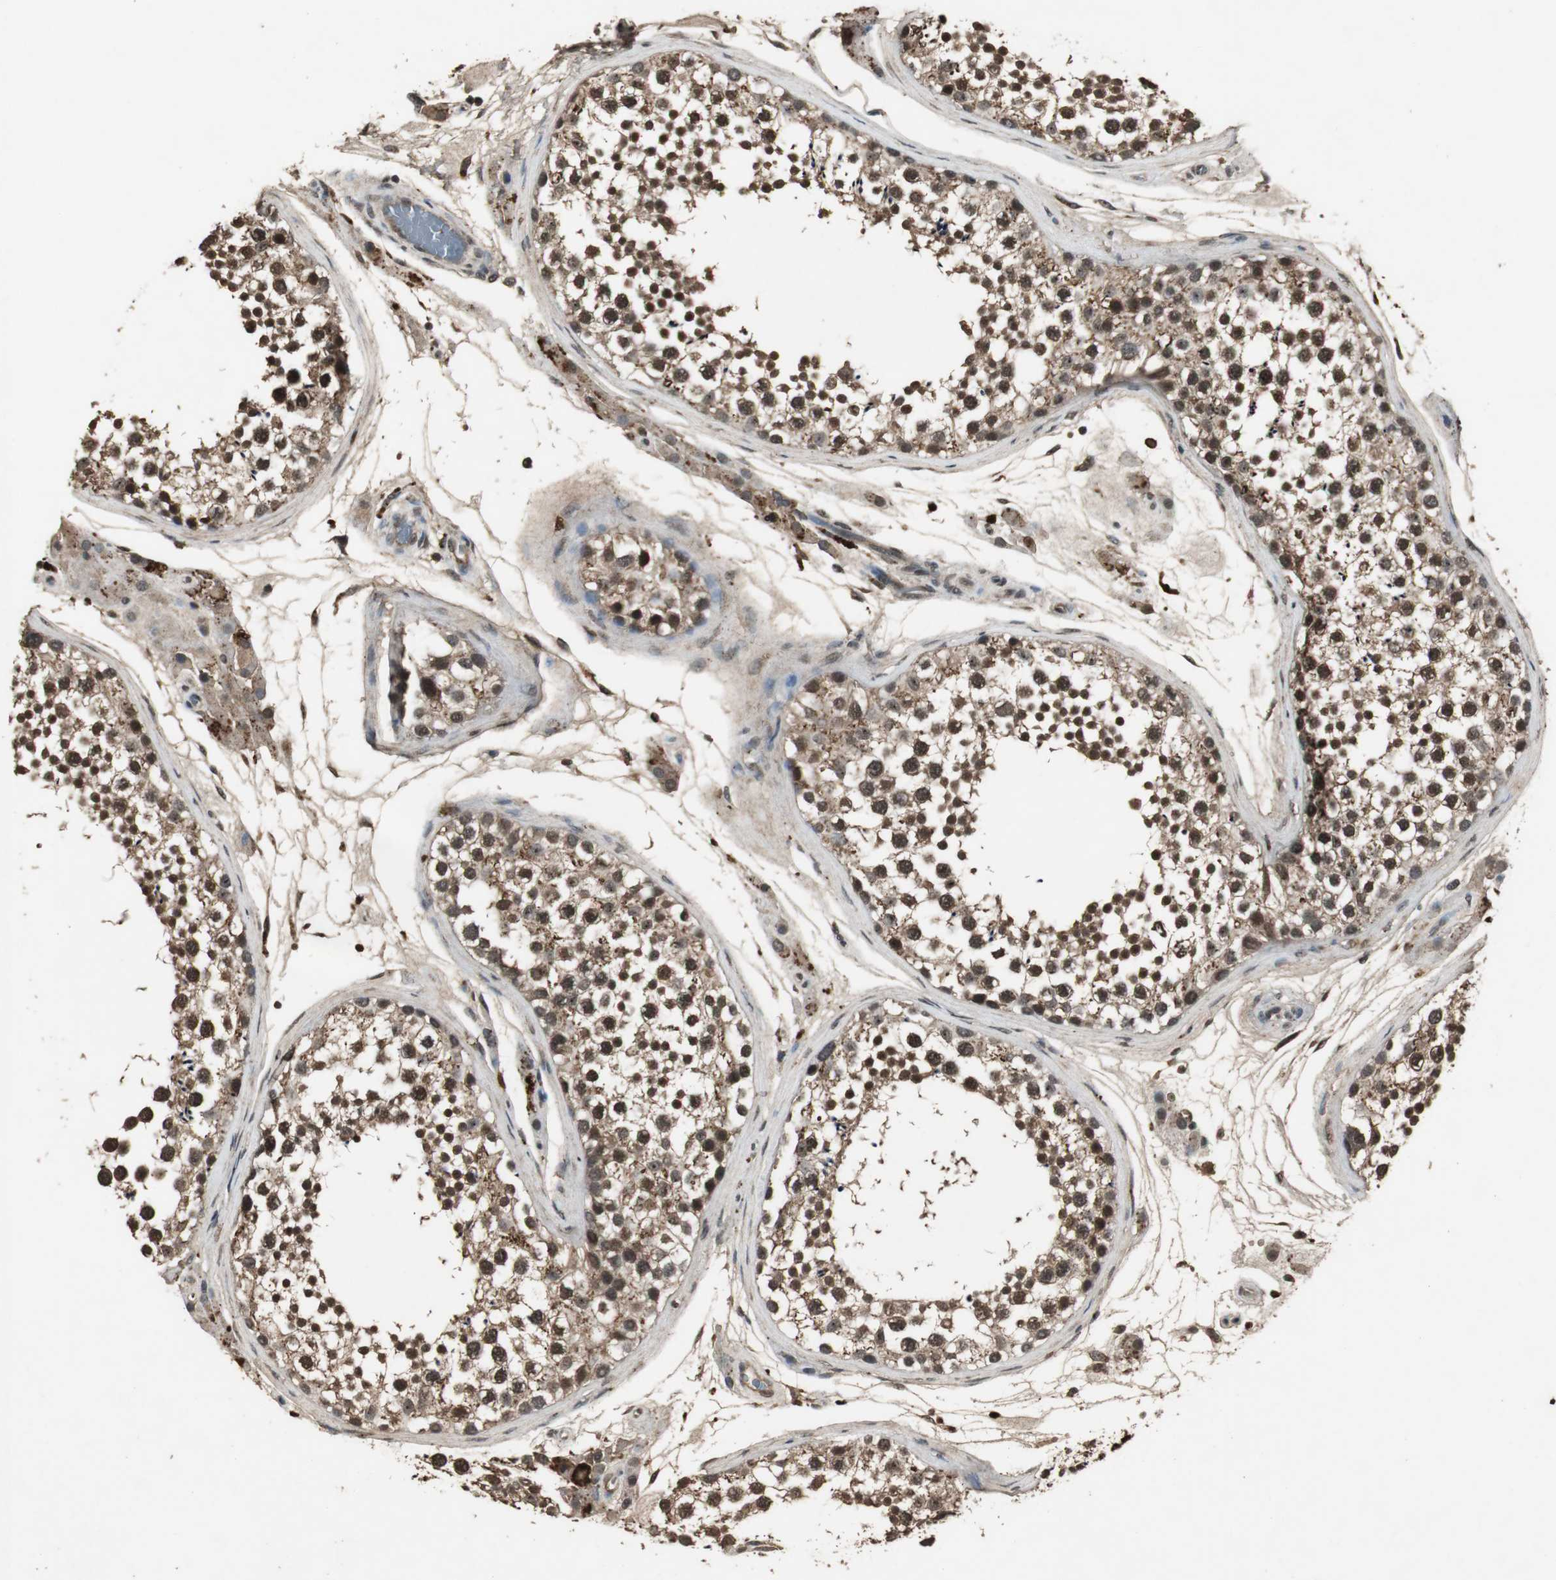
{"staining": {"intensity": "strong", "quantity": ">75%", "location": "cytoplasmic/membranous,nuclear"}, "tissue": "testis", "cell_type": "Cells in seminiferous ducts", "image_type": "normal", "snomed": [{"axis": "morphology", "description": "Normal tissue, NOS"}, {"axis": "topography", "description": "Testis"}], "caption": "An immunohistochemistry (IHC) micrograph of unremarkable tissue is shown. Protein staining in brown highlights strong cytoplasmic/membranous,nuclear positivity in testis within cells in seminiferous ducts.", "gene": "EMX1", "patient": {"sex": "male", "age": 46}}